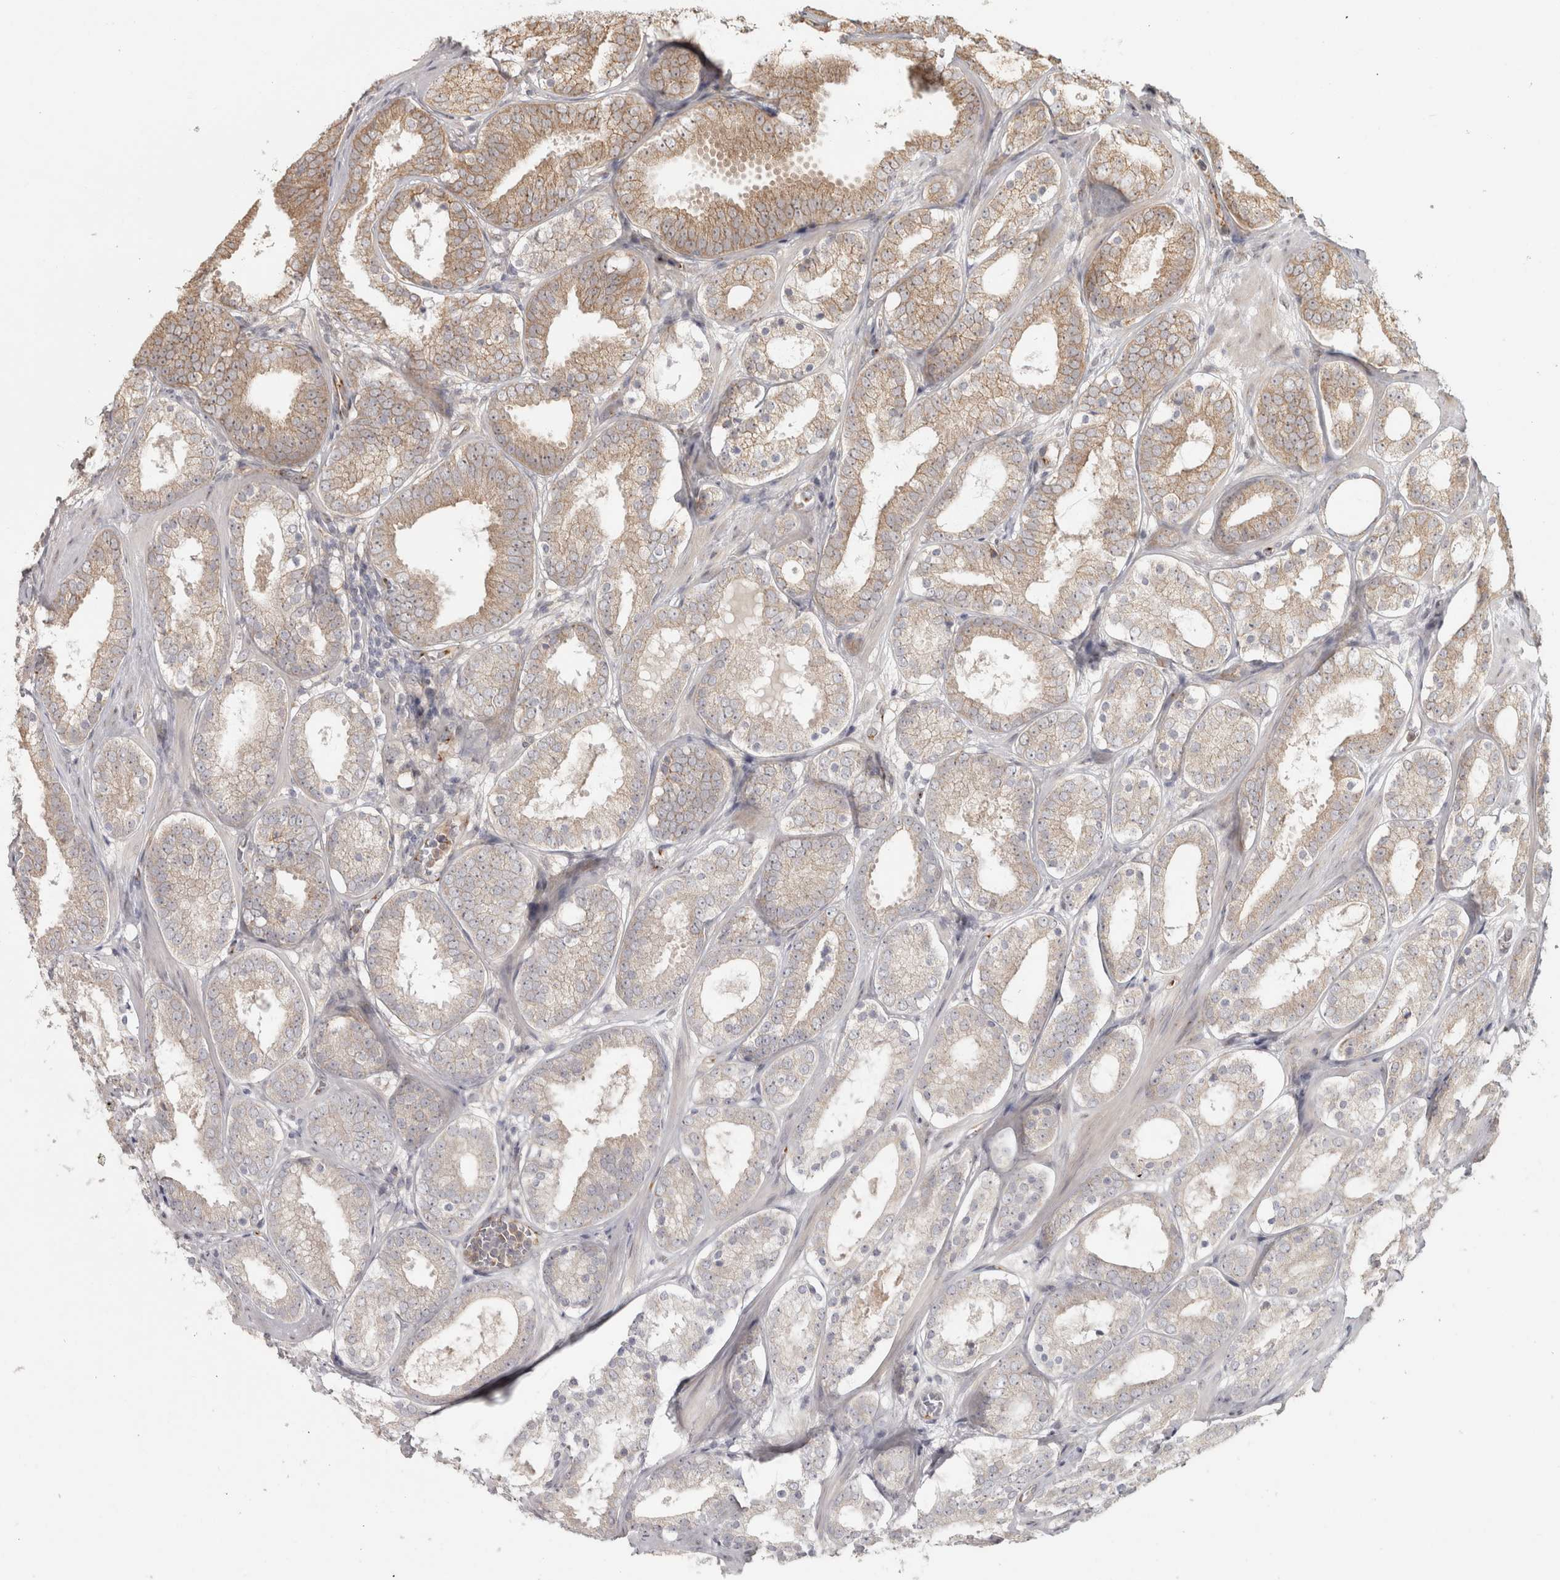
{"staining": {"intensity": "moderate", "quantity": "<25%", "location": "cytoplasmic/membranous"}, "tissue": "prostate cancer", "cell_type": "Tumor cells", "image_type": "cancer", "snomed": [{"axis": "morphology", "description": "Adenocarcinoma, Low grade"}, {"axis": "topography", "description": "Prostate"}], "caption": "A micrograph of prostate cancer stained for a protein demonstrates moderate cytoplasmic/membranous brown staining in tumor cells. The protein is stained brown, and the nuclei are stained in blue (DAB IHC with brightfield microscopy, high magnification).", "gene": "CAMSAP2", "patient": {"sex": "male", "age": 69}}